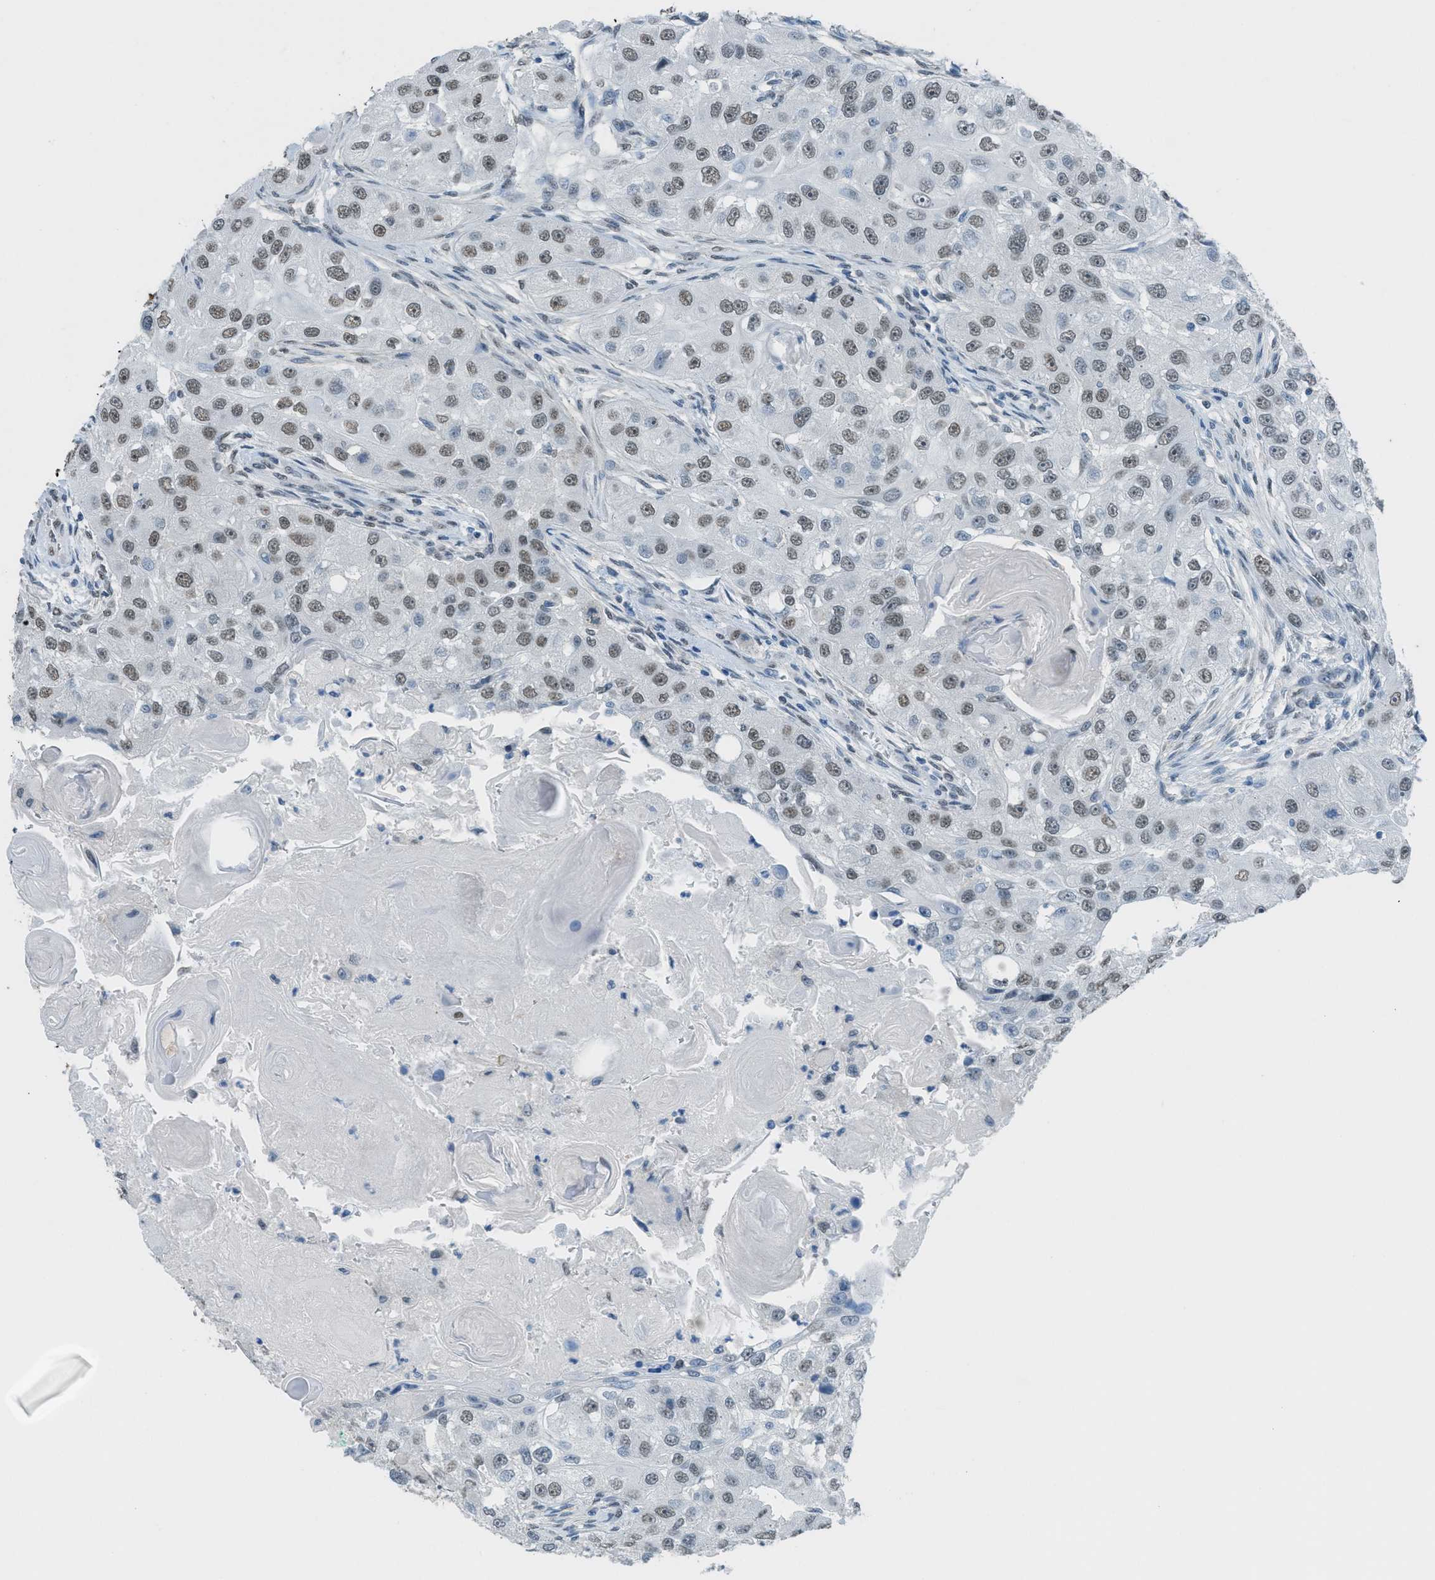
{"staining": {"intensity": "moderate", "quantity": ">75%", "location": "nuclear"}, "tissue": "head and neck cancer", "cell_type": "Tumor cells", "image_type": "cancer", "snomed": [{"axis": "morphology", "description": "Normal tissue, NOS"}, {"axis": "morphology", "description": "Squamous cell carcinoma, NOS"}, {"axis": "topography", "description": "Skeletal muscle"}, {"axis": "topography", "description": "Head-Neck"}], "caption": "There is medium levels of moderate nuclear expression in tumor cells of head and neck cancer (squamous cell carcinoma), as demonstrated by immunohistochemical staining (brown color).", "gene": "TTC13", "patient": {"sex": "male", "age": 51}}